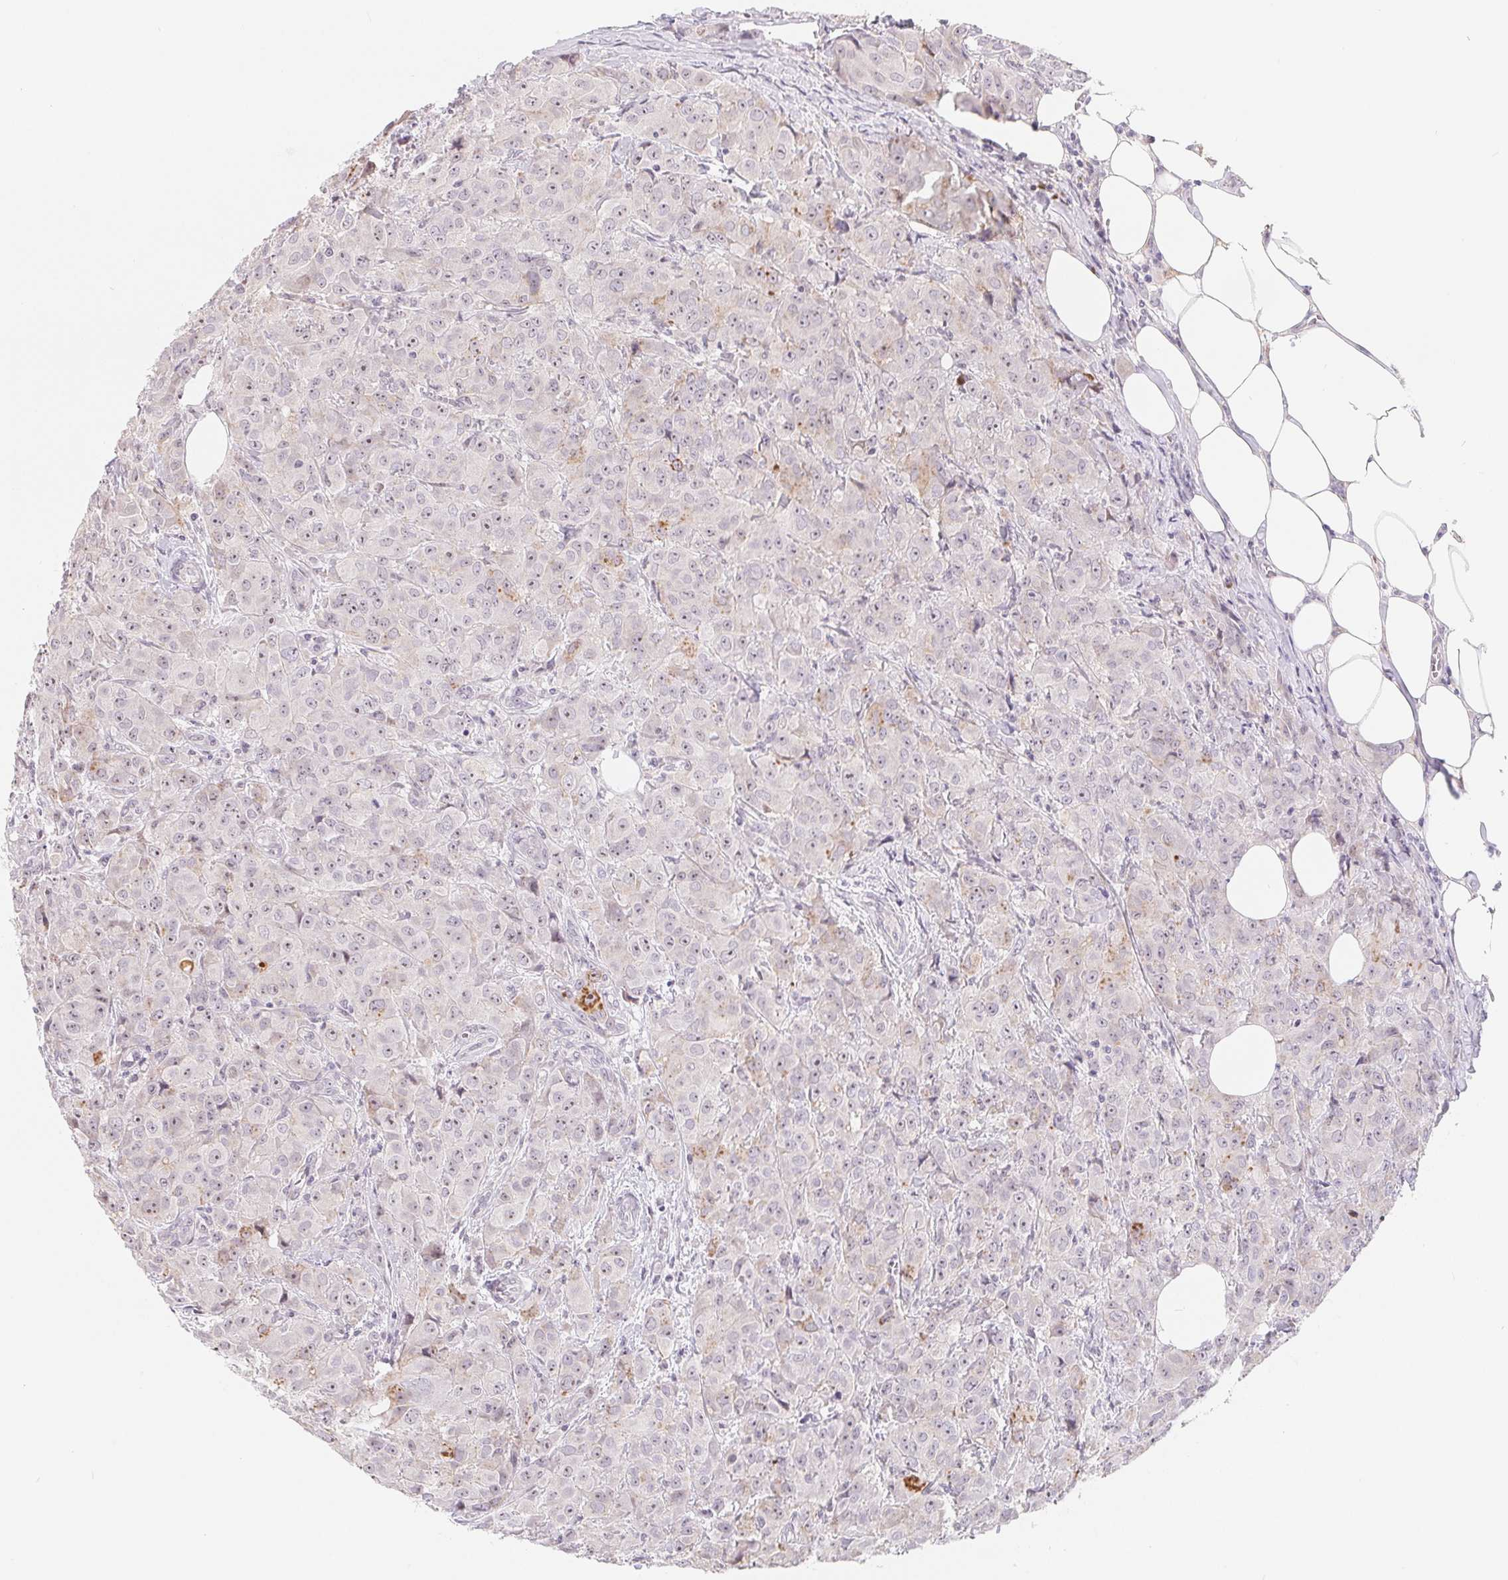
{"staining": {"intensity": "negative", "quantity": "none", "location": "none"}, "tissue": "breast cancer", "cell_type": "Tumor cells", "image_type": "cancer", "snomed": [{"axis": "morphology", "description": "Normal tissue, NOS"}, {"axis": "morphology", "description": "Duct carcinoma"}, {"axis": "topography", "description": "Breast"}], "caption": "This is an immunohistochemistry (IHC) micrograph of human breast intraductal carcinoma. There is no expression in tumor cells.", "gene": "LCA5L", "patient": {"sex": "female", "age": 43}}